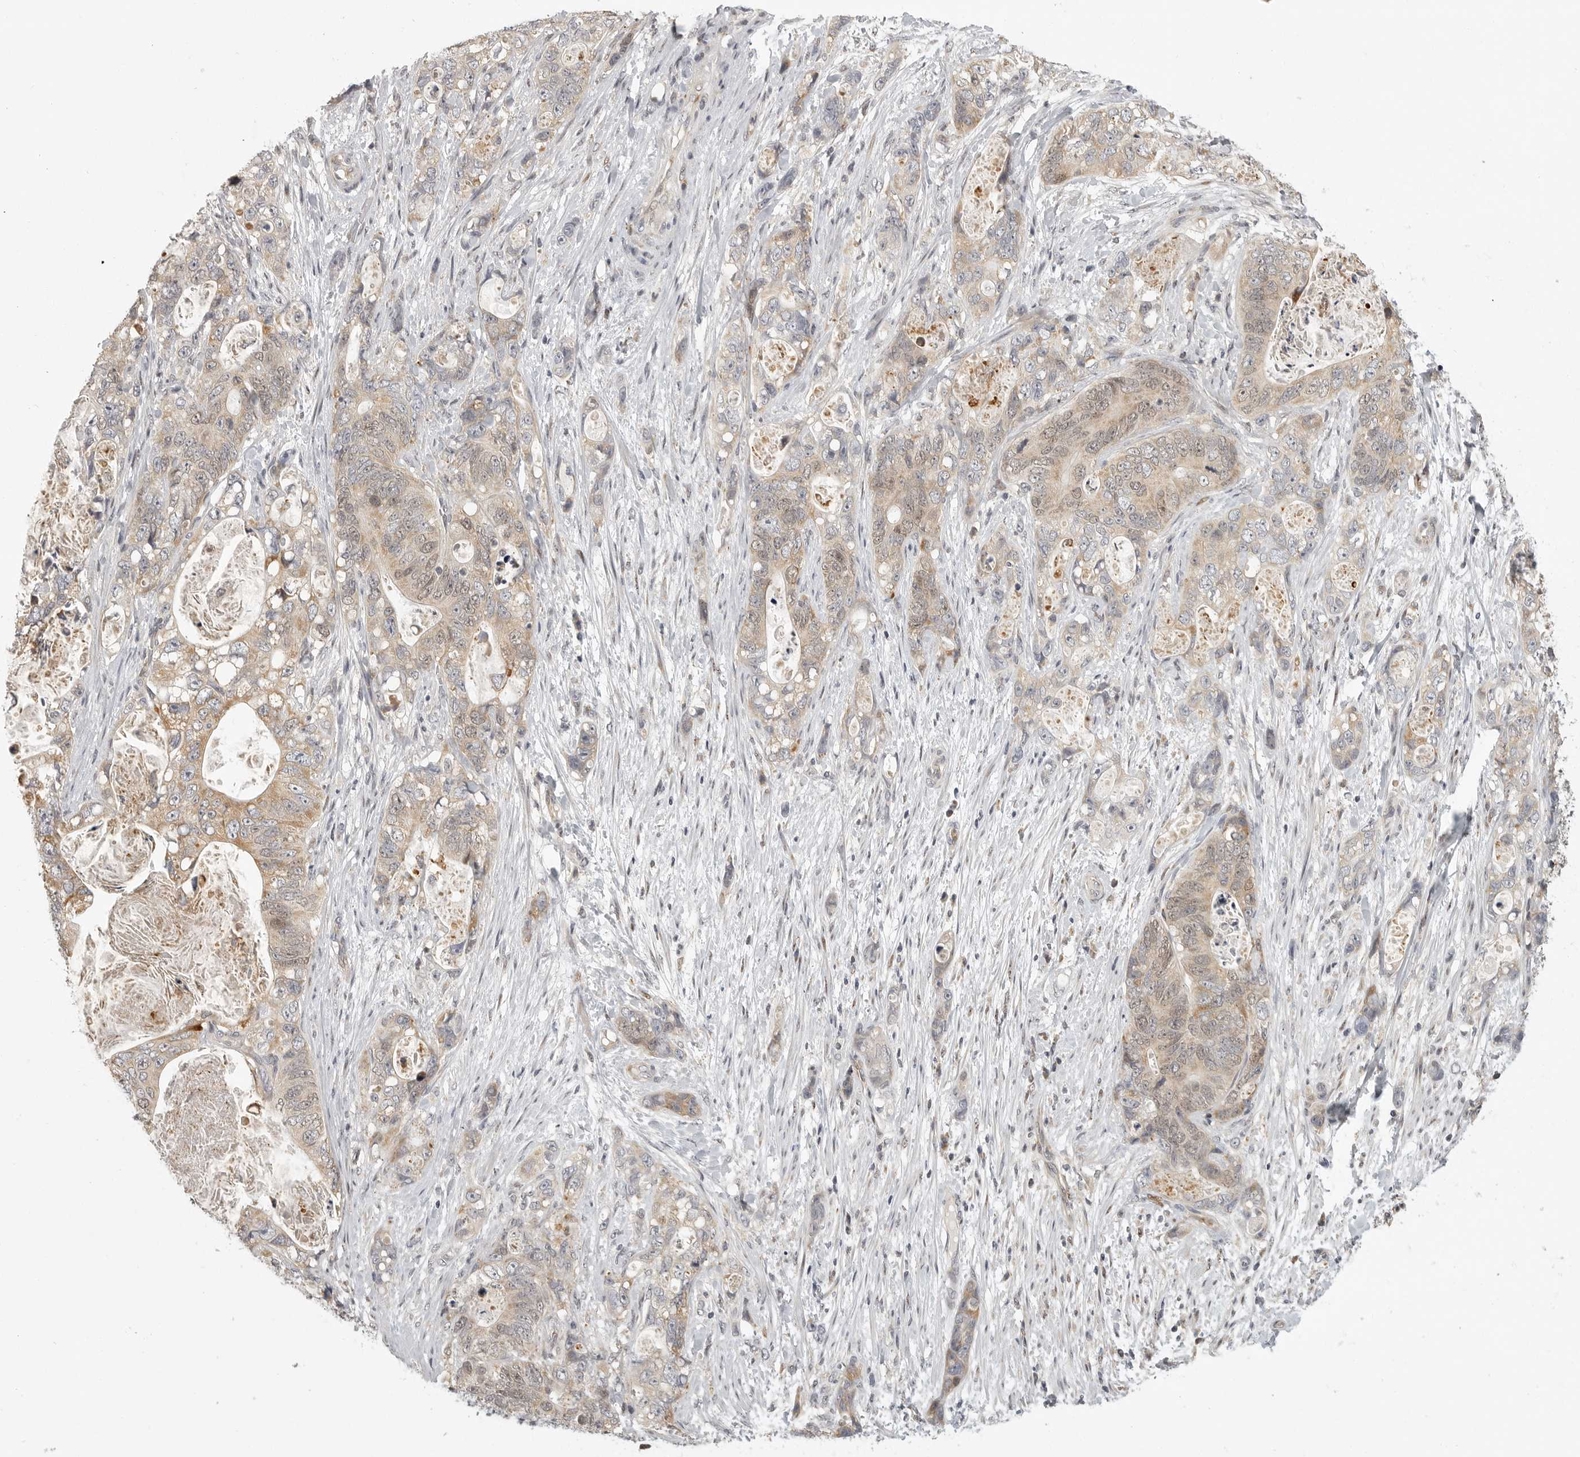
{"staining": {"intensity": "weak", "quantity": ">75%", "location": "cytoplasmic/membranous"}, "tissue": "stomach cancer", "cell_type": "Tumor cells", "image_type": "cancer", "snomed": [{"axis": "morphology", "description": "Normal tissue, NOS"}, {"axis": "morphology", "description": "Adenocarcinoma, NOS"}, {"axis": "topography", "description": "Stomach"}], "caption": "Tumor cells show low levels of weak cytoplasmic/membranous positivity in about >75% of cells in stomach adenocarcinoma. (DAB = brown stain, brightfield microscopy at high magnification).", "gene": "POLE2", "patient": {"sex": "female", "age": 89}}